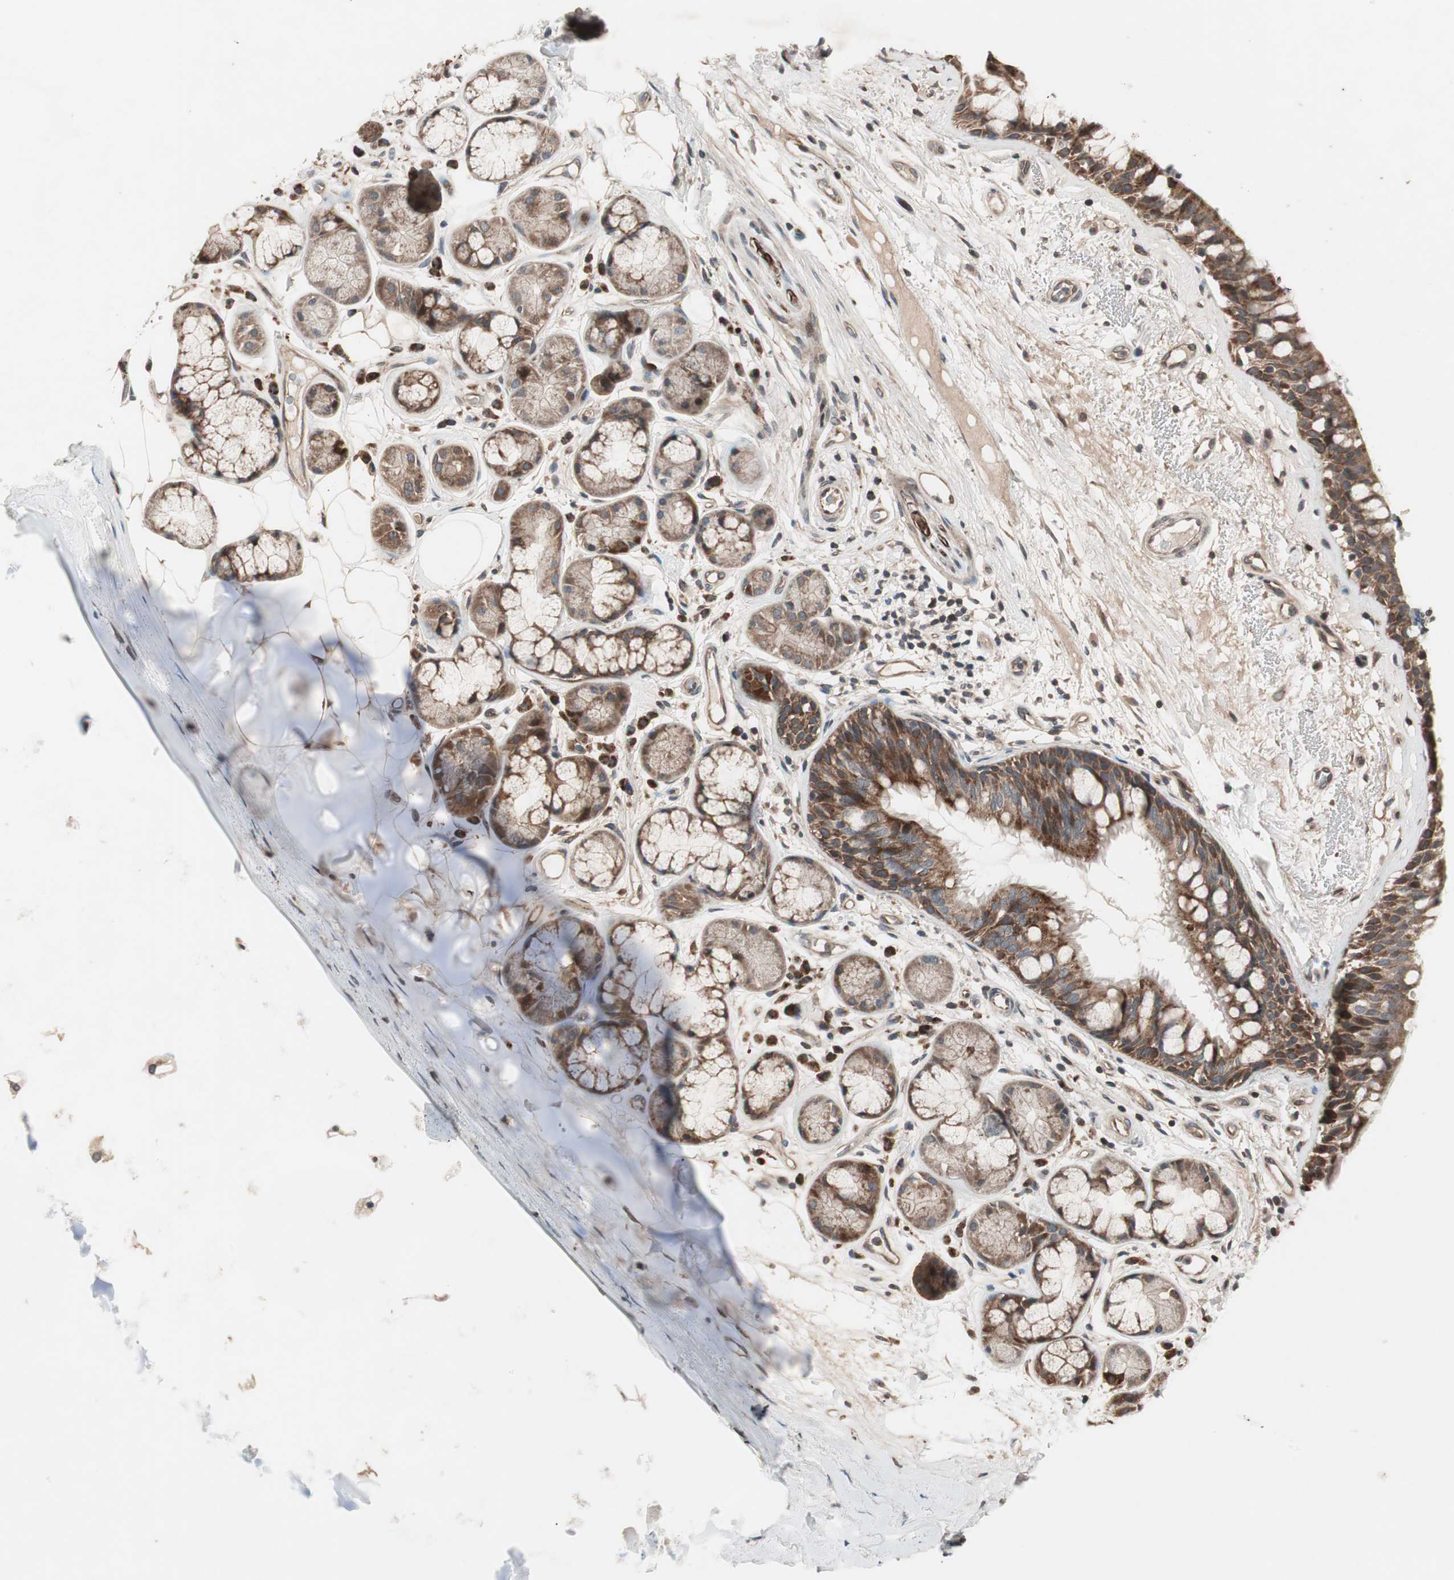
{"staining": {"intensity": "strong", "quantity": ">75%", "location": "cytoplasmic/membranous,nuclear"}, "tissue": "bronchus", "cell_type": "Respiratory epithelial cells", "image_type": "normal", "snomed": [{"axis": "morphology", "description": "Normal tissue, NOS"}, {"axis": "topography", "description": "Bronchus"}], "caption": "This is a photomicrograph of IHC staining of unremarkable bronchus, which shows strong staining in the cytoplasmic/membranous,nuclear of respiratory epithelial cells.", "gene": "NF2", "patient": {"sex": "male", "age": 66}}